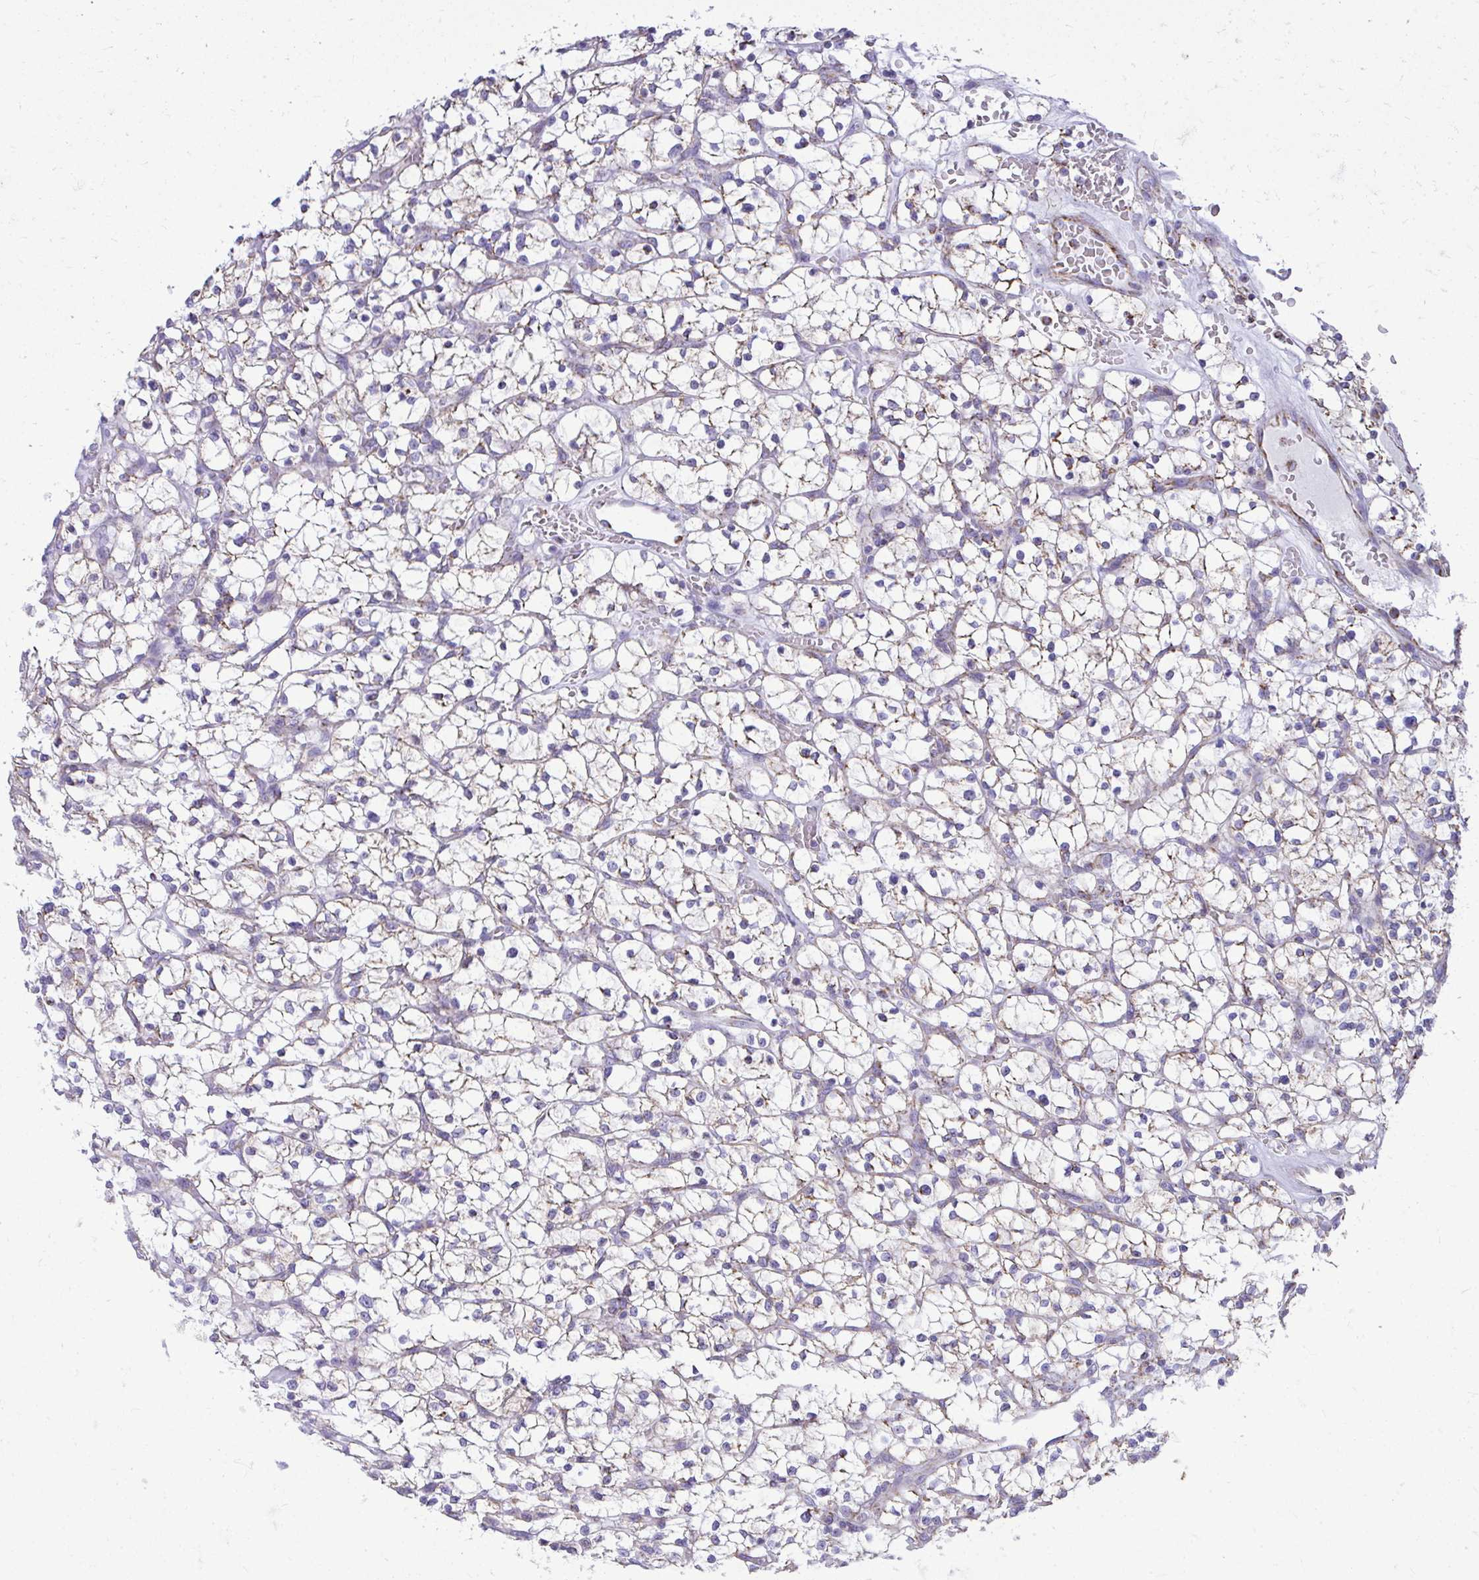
{"staining": {"intensity": "weak", "quantity": "<25%", "location": "cytoplasmic/membranous"}, "tissue": "renal cancer", "cell_type": "Tumor cells", "image_type": "cancer", "snomed": [{"axis": "morphology", "description": "Adenocarcinoma, NOS"}, {"axis": "topography", "description": "Kidney"}], "caption": "Immunohistochemical staining of renal cancer (adenocarcinoma) demonstrates no significant staining in tumor cells.", "gene": "MPZL2", "patient": {"sex": "female", "age": 64}}